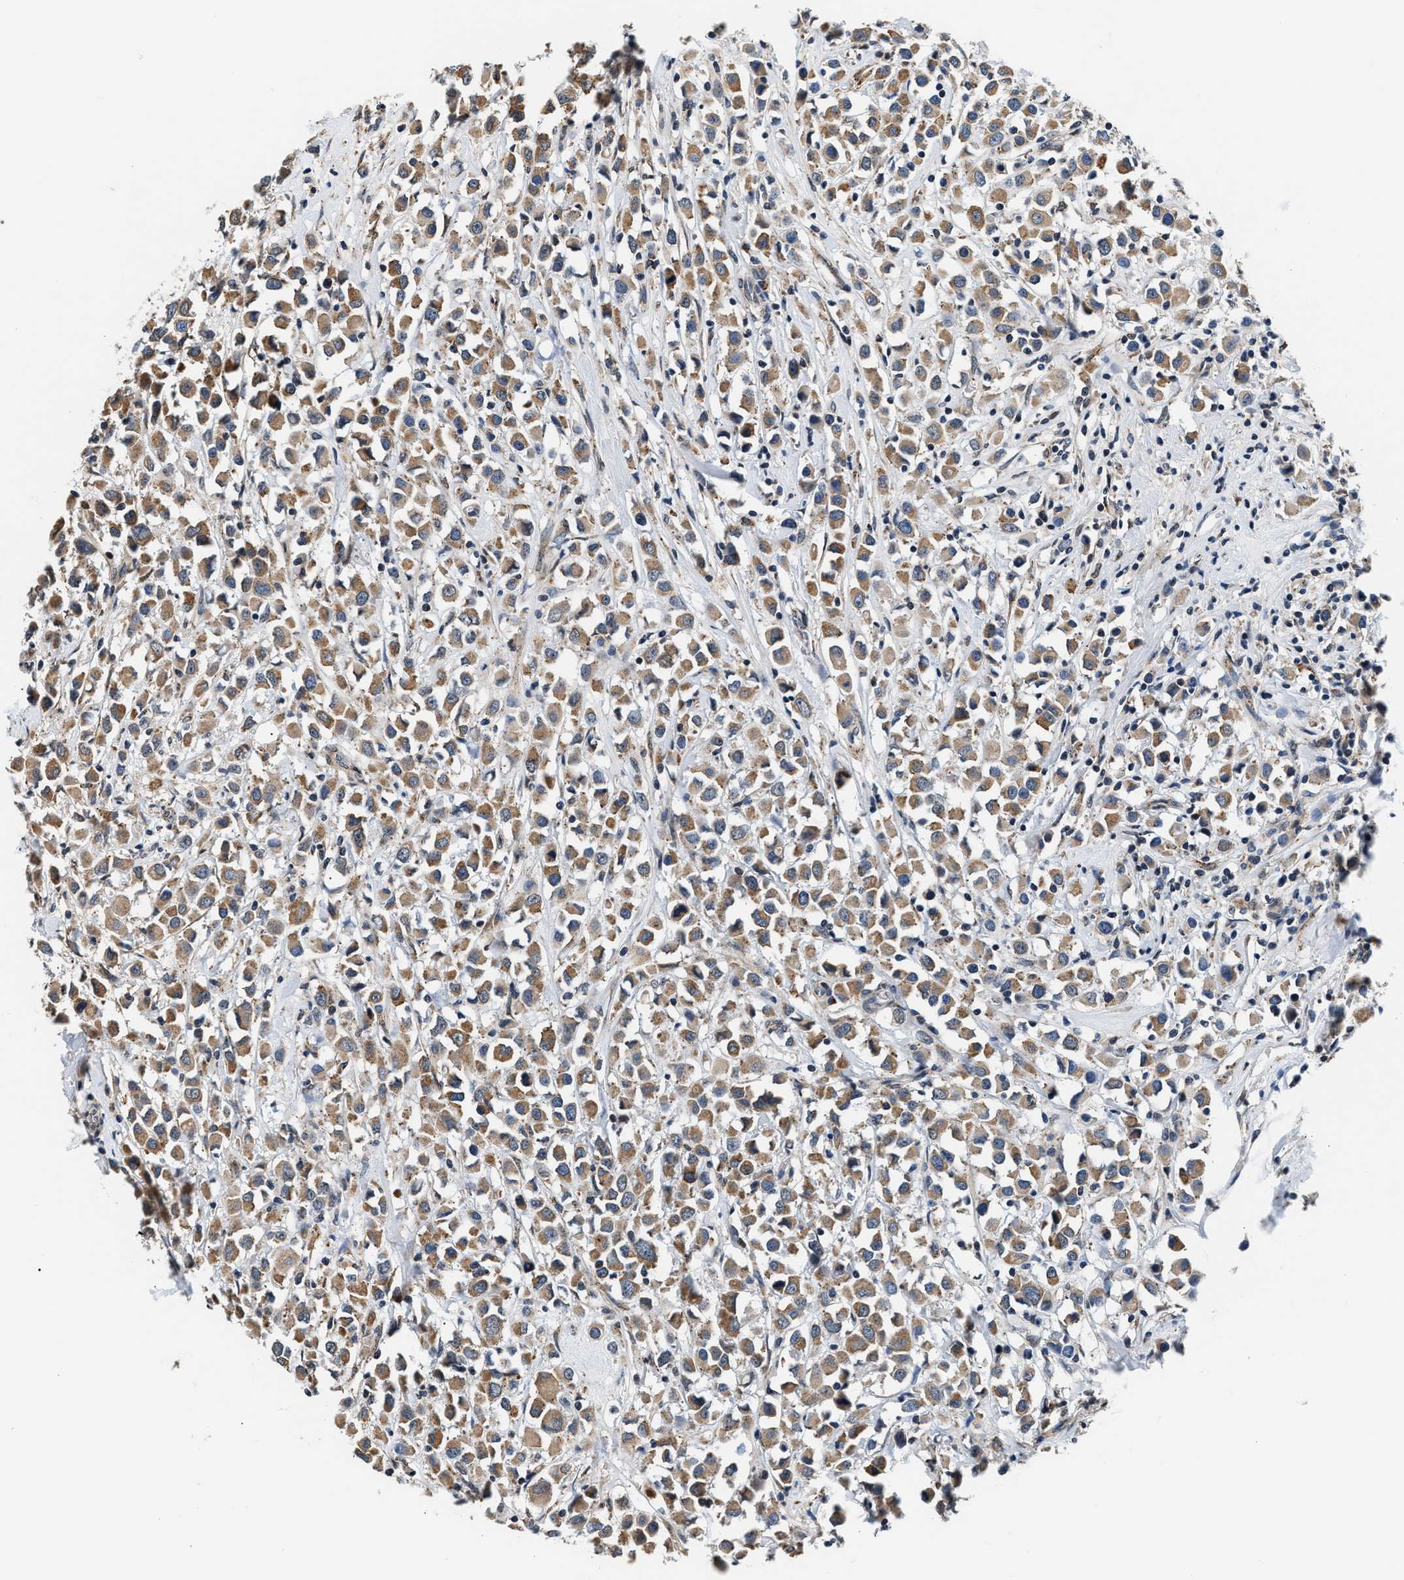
{"staining": {"intensity": "moderate", "quantity": ">75%", "location": "cytoplasmic/membranous"}, "tissue": "breast cancer", "cell_type": "Tumor cells", "image_type": "cancer", "snomed": [{"axis": "morphology", "description": "Duct carcinoma"}, {"axis": "topography", "description": "Breast"}], "caption": "This is a histology image of immunohistochemistry staining of breast infiltrating ductal carcinoma, which shows moderate staining in the cytoplasmic/membranous of tumor cells.", "gene": "KCNMB2", "patient": {"sex": "female", "age": 61}}